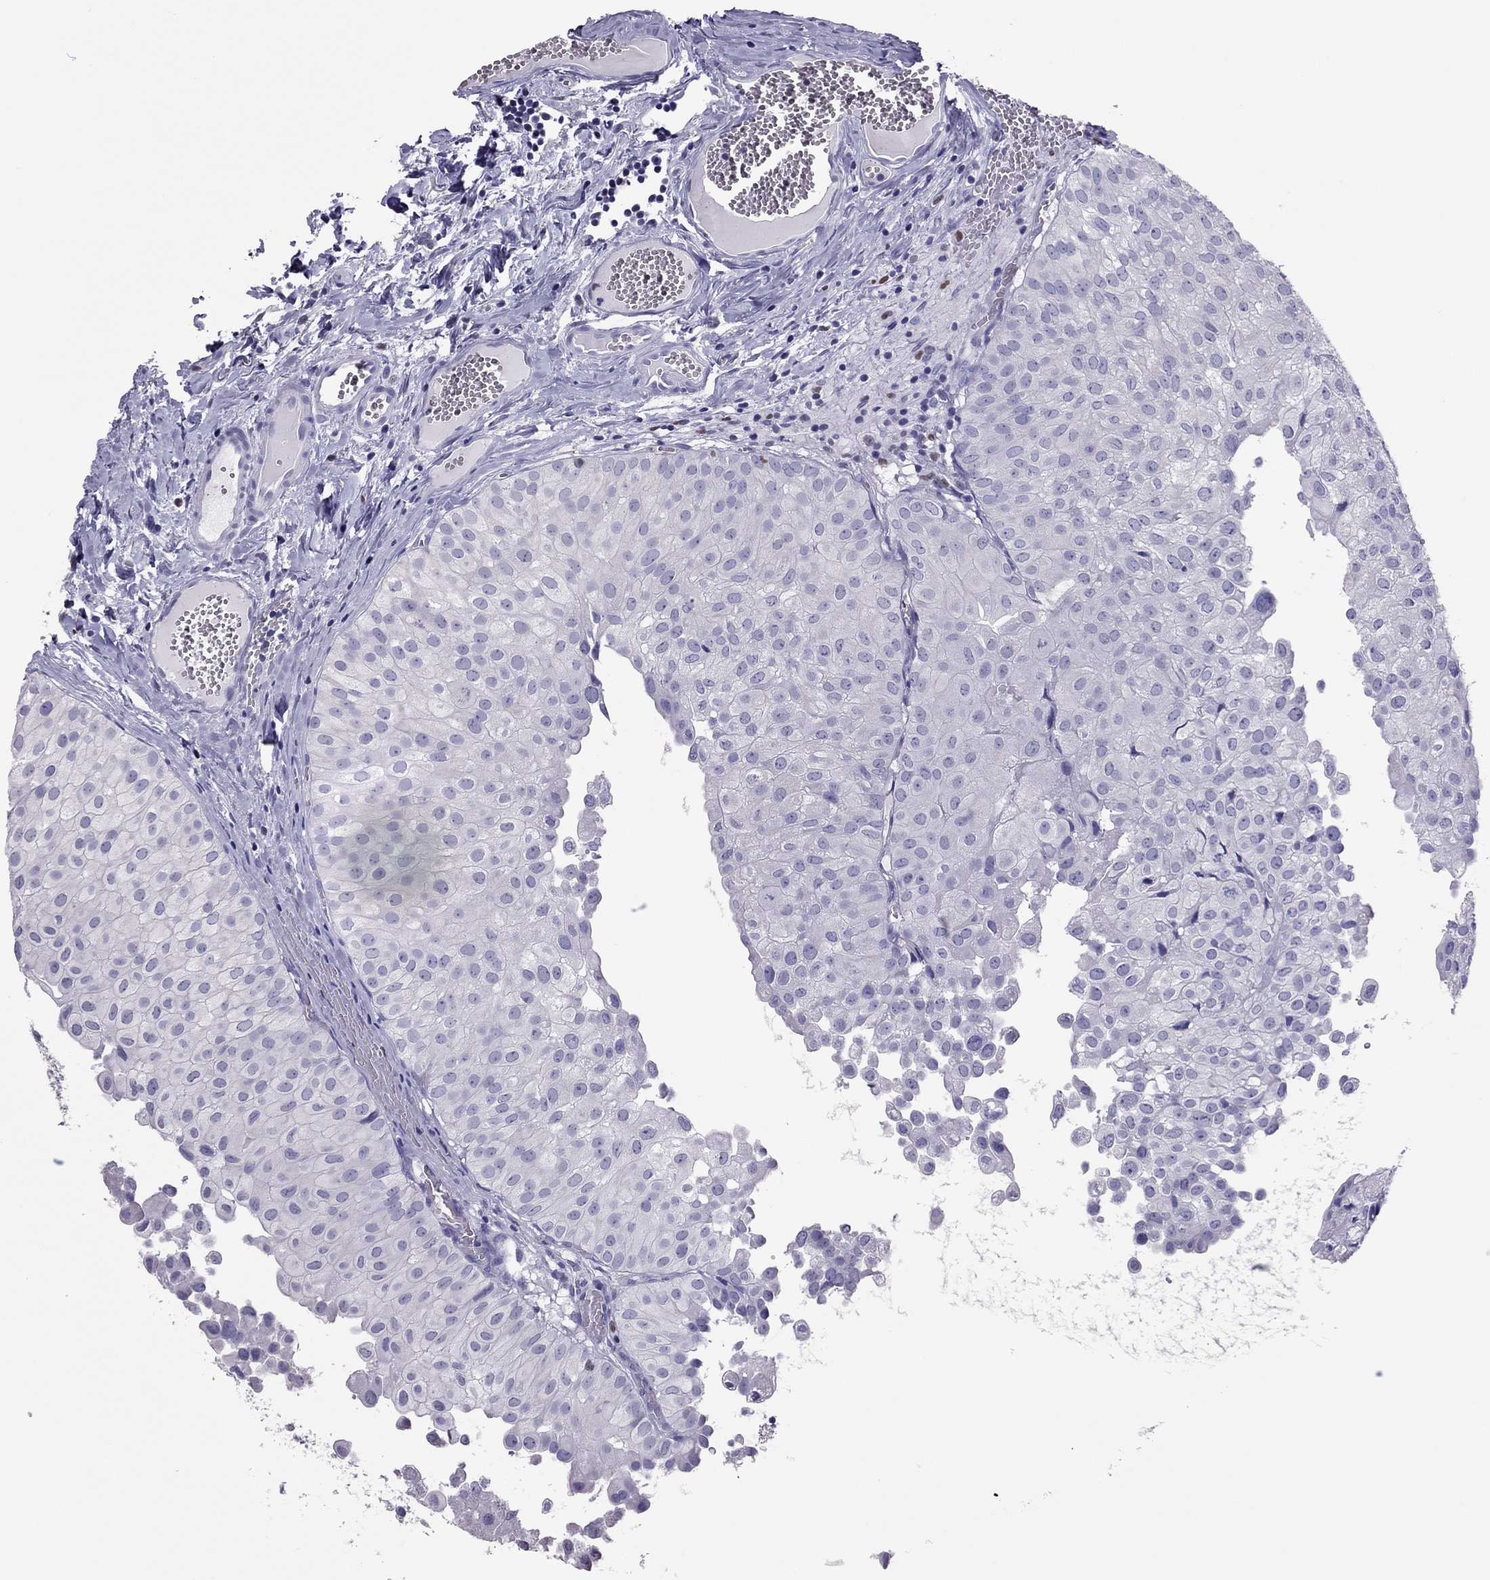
{"staining": {"intensity": "negative", "quantity": "none", "location": "none"}, "tissue": "urothelial cancer", "cell_type": "Tumor cells", "image_type": "cancer", "snomed": [{"axis": "morphology", "description": "Urothelial carcinoma, Low grade"}, {"axis": "topography", "description": "Urinary bladder"}], "caption": "This micrograph is of low-grade urothelial carcinoma stained with IHC to label a protein in brown with the nuclei are counter-stained blue. There is no staining in tumor cells.", "gene": "SPINT3", "patient": {"sex": "female", "age": 78}}